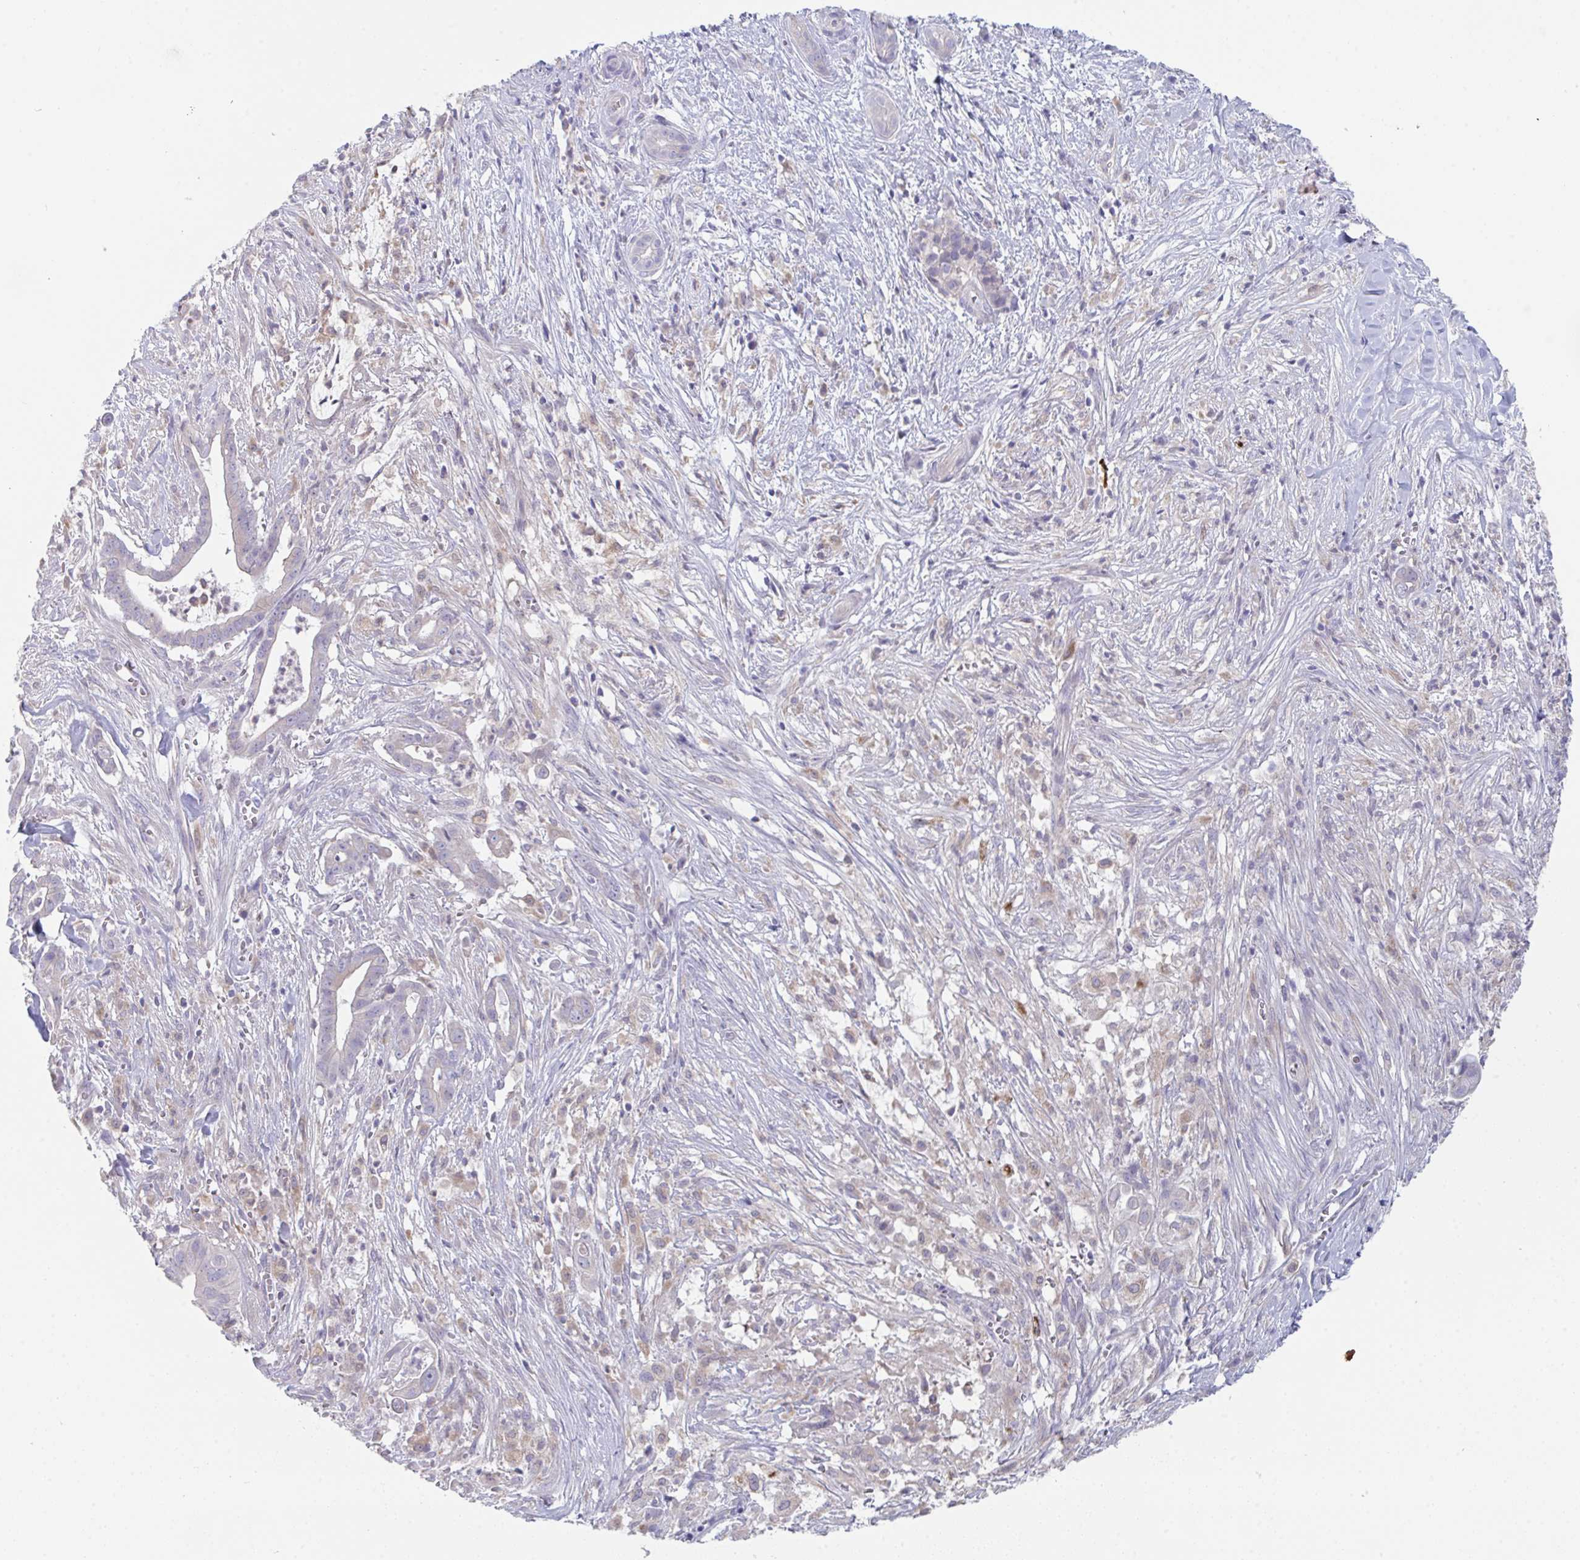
{"staining": {"intensity": "negative", "quantity": "none", "location": "none"}, "tissue": "pancreatic cancer", "cell_type": "Tumor cells", "image_type": "cancer", "snomed": [{"axis": "morphology", "description": "Adenocarcinoma, NOS"}, {"axis": "topography", "description": "Pancreas"}], "caption": "There is no significant expression in tumor cells of pancreatic cancer (adenocarcinoma). (Stains: DAB (3,3'-diaminobenzidine) IHC with hematoxylin counter stain, Microscopy: brightfield microscopy at high magnification).", "gene": "PTPRD", "patient": {"sex": "male", "age": 61}}